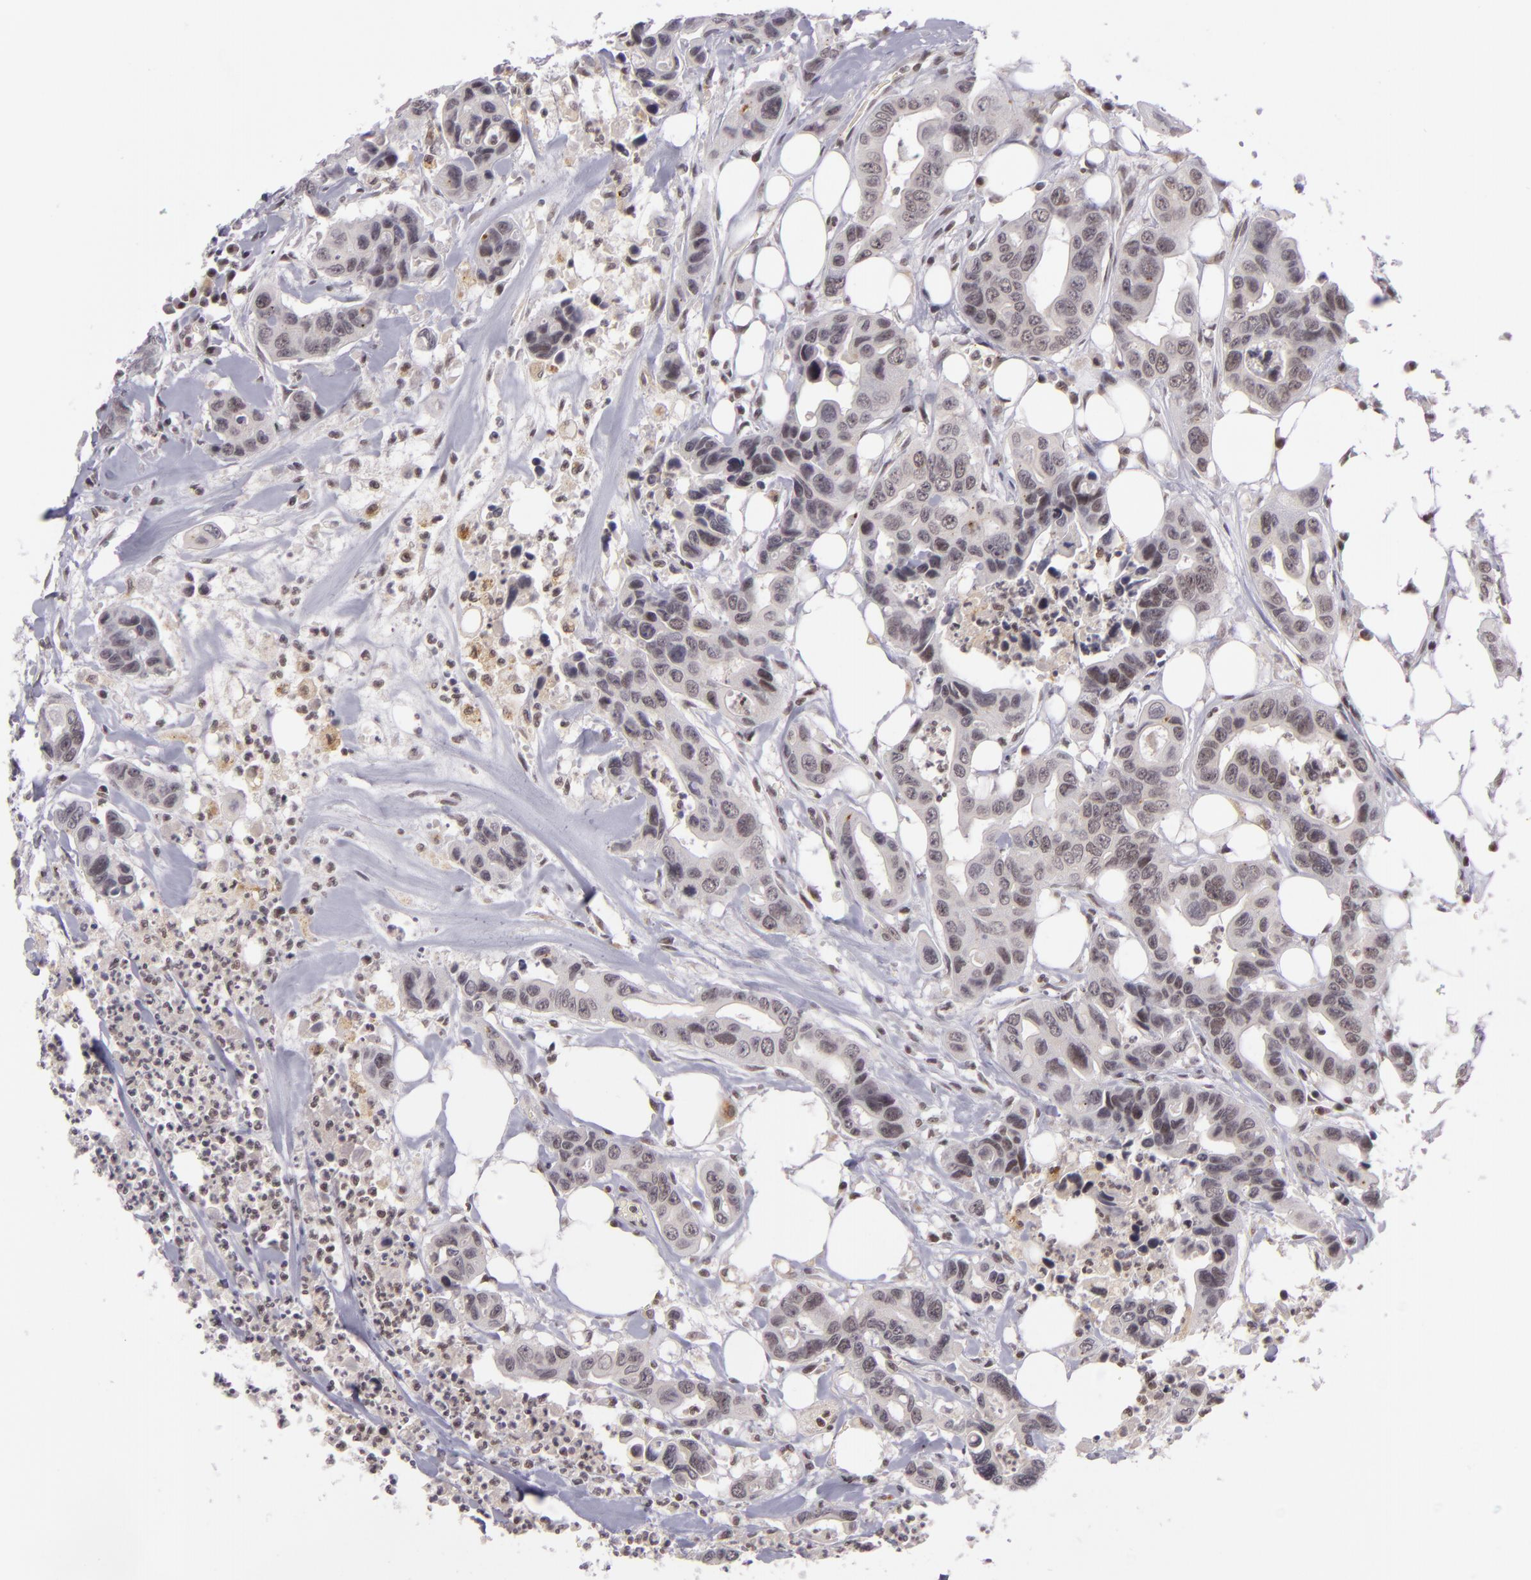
{"staining": {"intensity": "weak", "quantity": "<25%", "location": "nuclear"}, "tissue": "colorectal cancer", "cell_type": "Tumor cells", "image_type": "cancer", "snomed": [{"axis": "morphology", "description": "Adenocarcinoma, NOS"}, {"axis": "topography", "description": "Colon"}], "caption": "Colorectal cancer (adenocarcinoma) stained for a protein using immunohistochemistry reveals no positivity tumor cells.", "gene": "ZFX", "patient": {"sex": "female", "age": 70}}